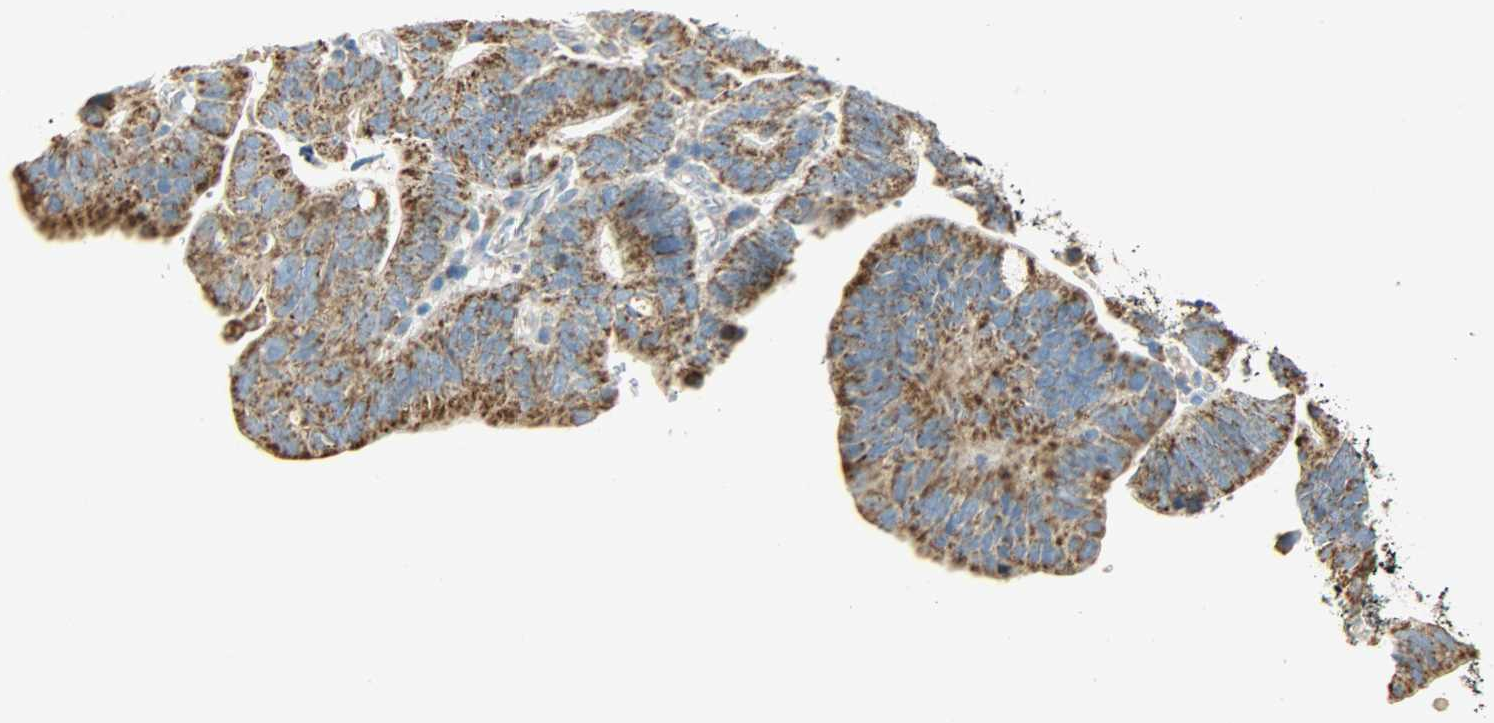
{"staining": {"intensity": "moderate", "quantity": ">75%", "location": "cytoplasmic/membranous"}, "tissue": "stomach cancer", "cell_type": "Tumor cells", "image_type": "cancer", "snomed": [{"axis": "morphology", "description": "Adenocarcinoma, NOS"}, {"axis": "topography", "description": "Stomach"}], "caption": "A high-resolution image shows IHC staining of stomach adenocarcinoma, which displays moderate cytoplasmic/membranous expression in about >75% of tumor cells.", "gene": "NNT", "patient": {"sex": "male", "age": 59}}